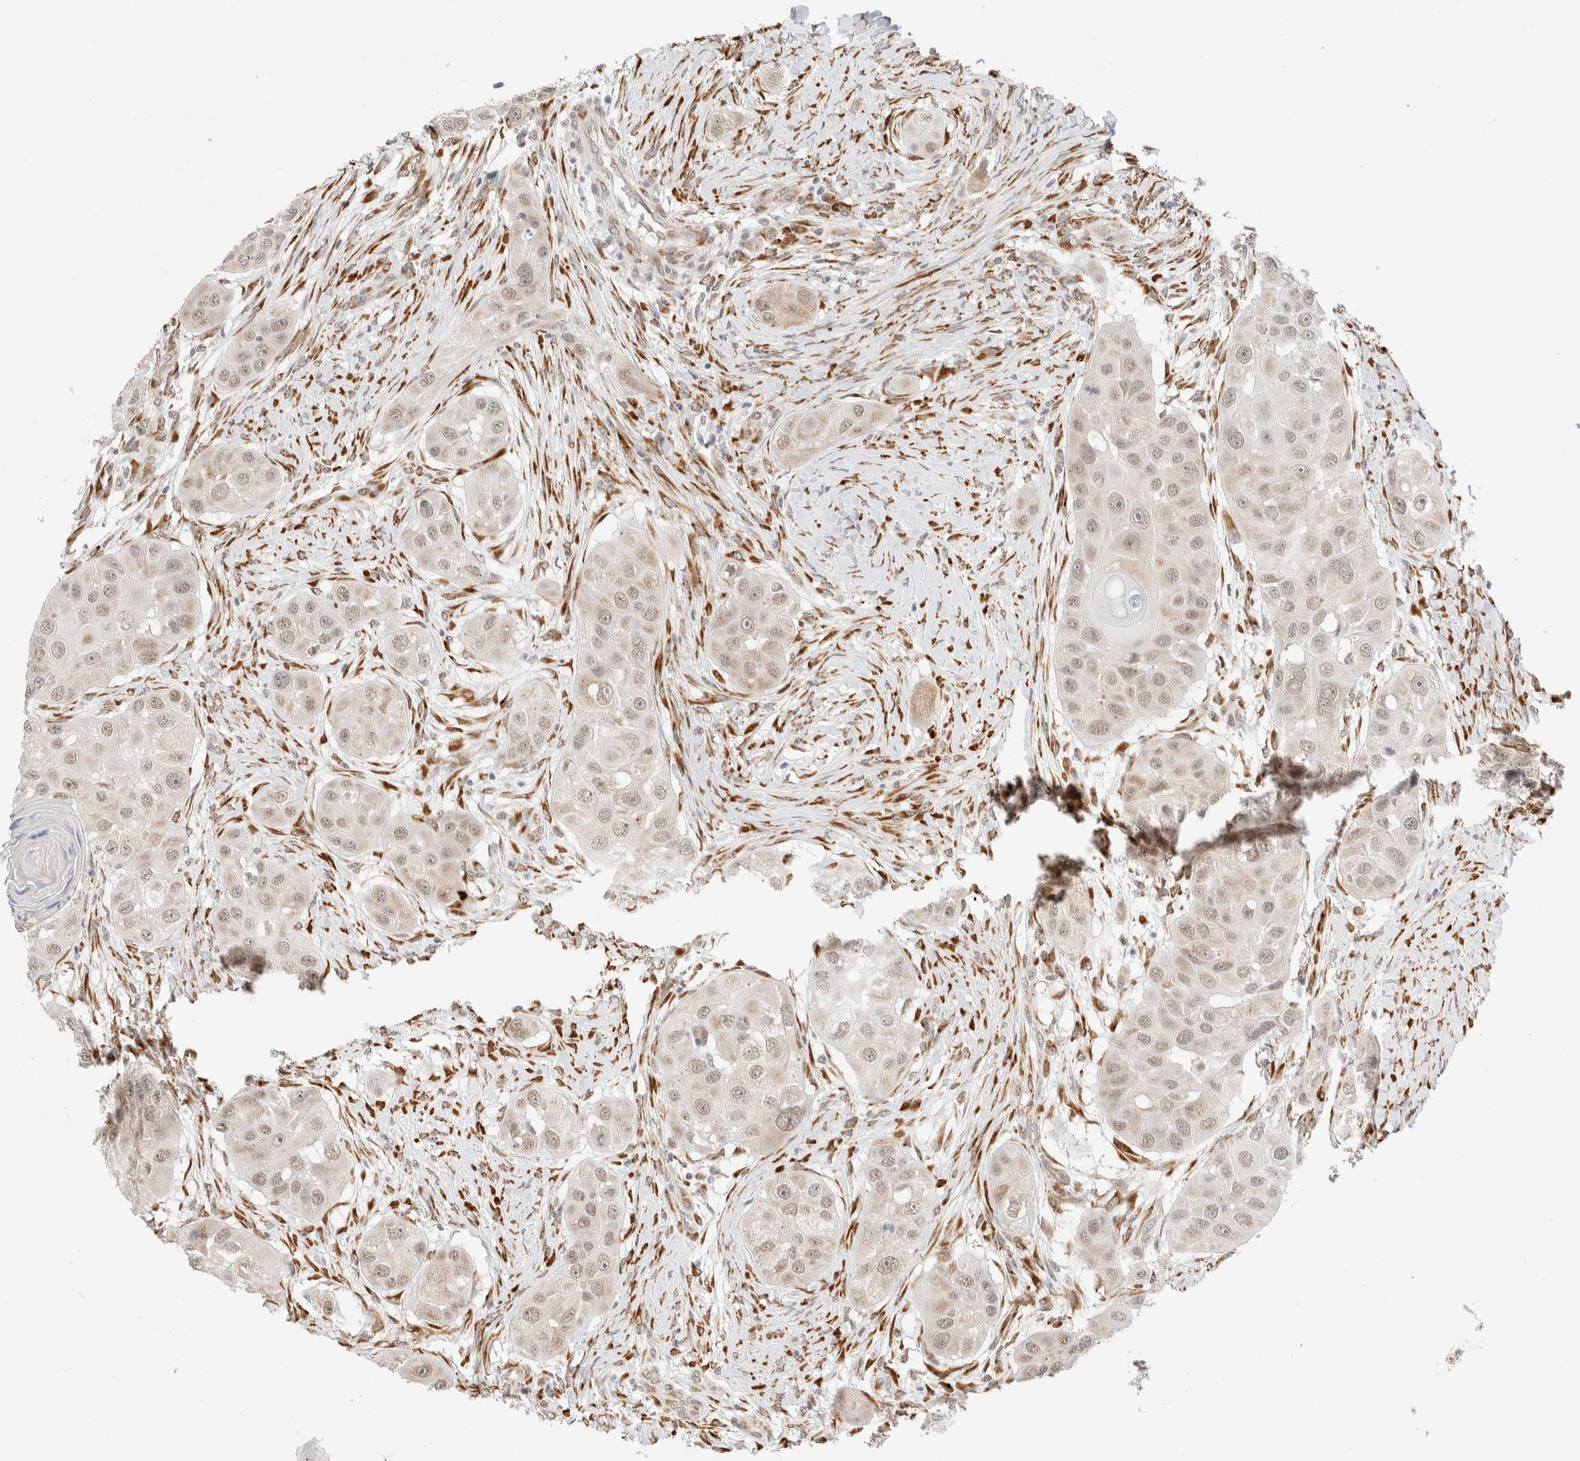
{"staining": {"intensity": "weak", "quantity": ">75%", "location": "nuclear"}, "tissue": "head and neck cancer", "cell_type": "Tumor cells", "image_type": "cancer", "snomed": [{"axis": "morphology", "description": "Normal tissue, NOS"}, {"axis": "morphology", "description": "Squamous cell carcinoma, NOS"}, {"axis": "topography", "description": "Skeletal muscle"}, {"axis": "topography", "description": "Head-Neck"}], "caption": "Human head and neck squamous cell carcinoma stained with a protein marker displays weak staining in tumor cells.", "gene": "HDLBP", "patient": {"sex": "male", "age": 51}}